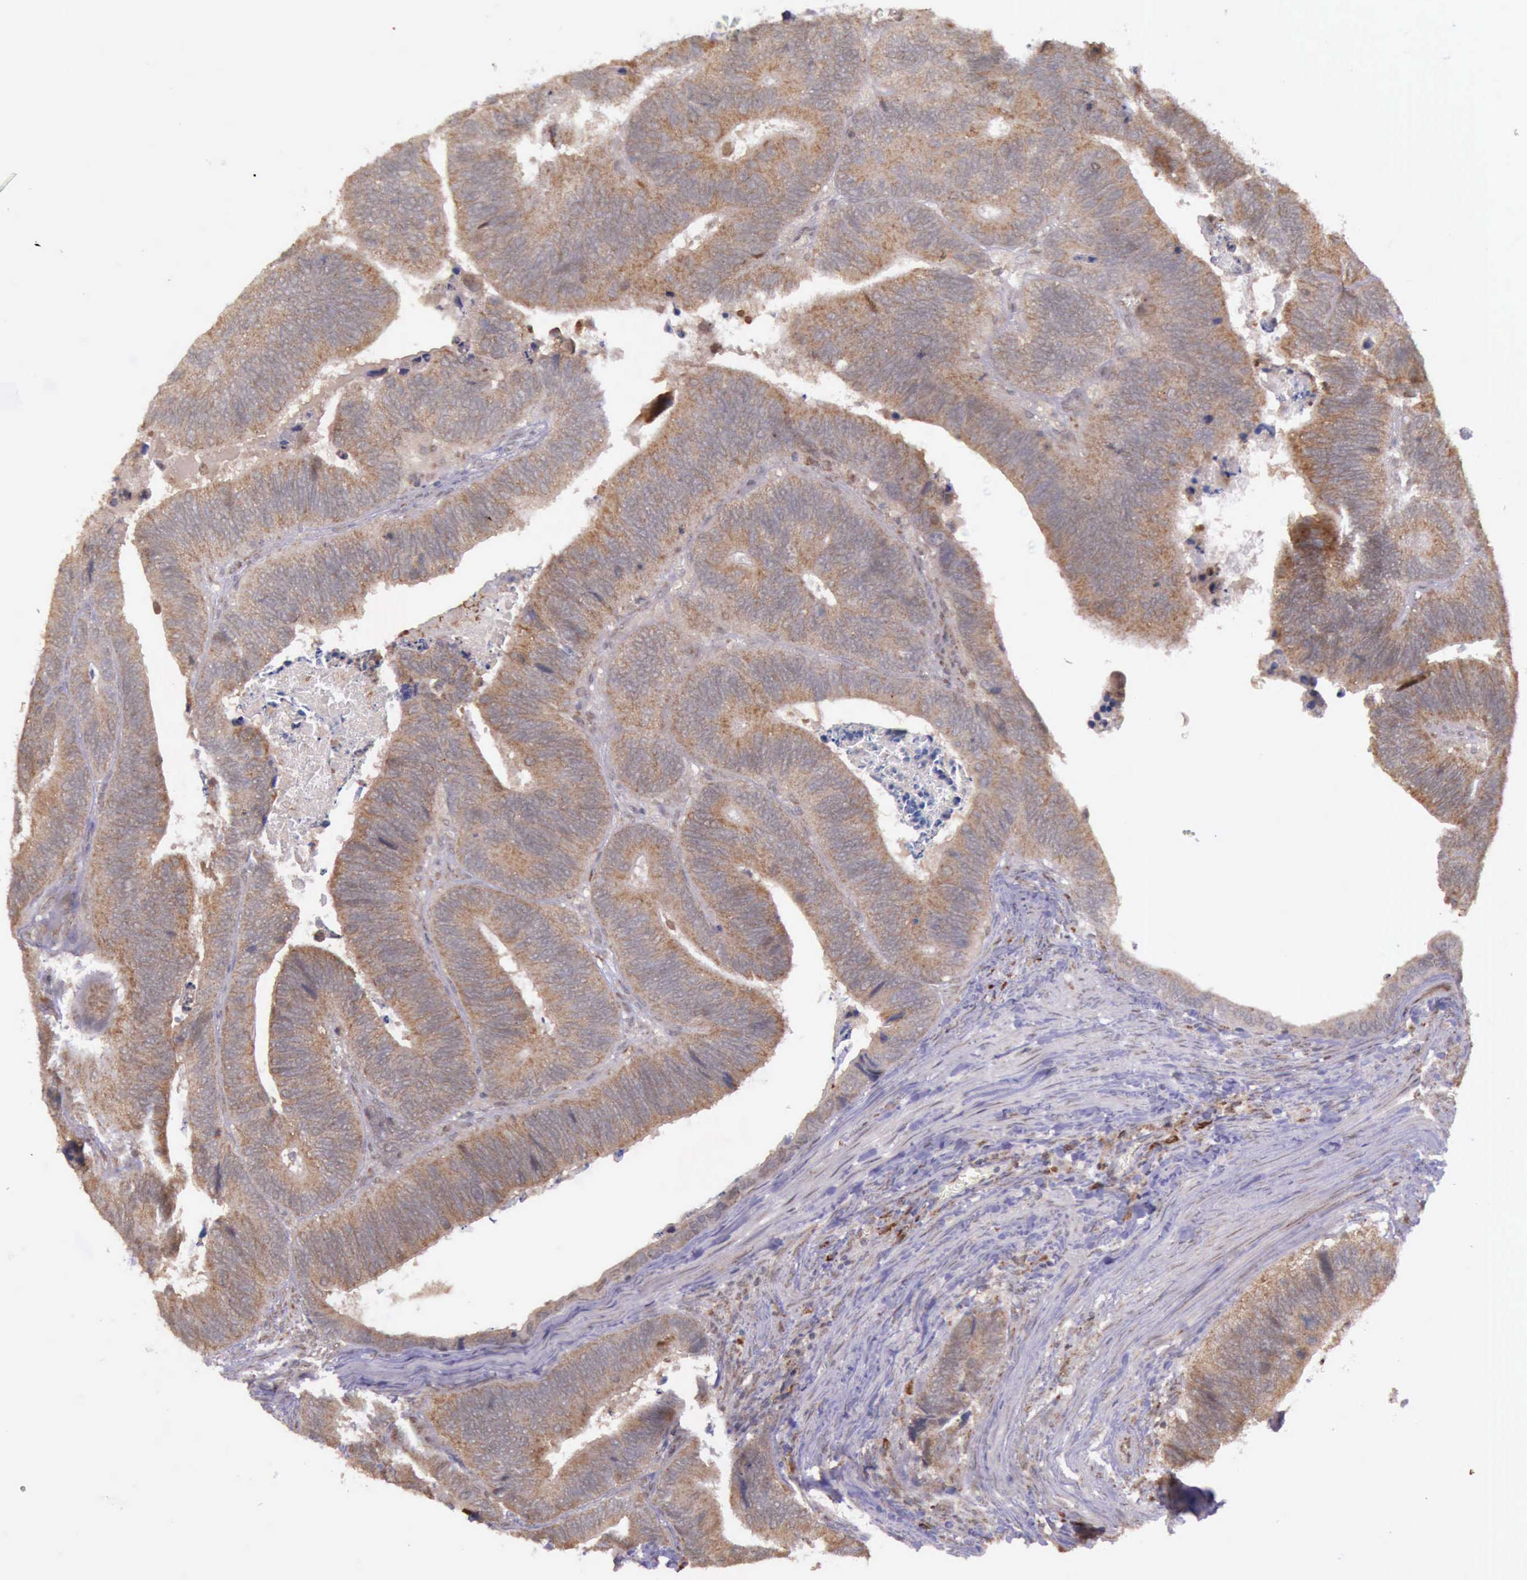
{"staining": {"intensity": "moderate", "quantity": ">75%", "location": "cytoplasmic/membranous"}, "tissue": "colorectal cancer", "cell_type": "Tumor cells", "image_type": "cancer", "snomed": [{"axis": "morphology", "description": "Adenocarcinoma, NOS"}, {"axis": "topography", "description": "Colon"}], "caption": "Colorectal cancer stained with DAB IHC displays medium levels of moderate cytoplasmic/membranous positivity in approximately >75% of tumor cells. (DAB (3,3'-diaminobenzidine) IHC with brightfield microscopy, high magnification).", "gene": "ARMCX3", "patient": {"sex": "male", "age": 72}}